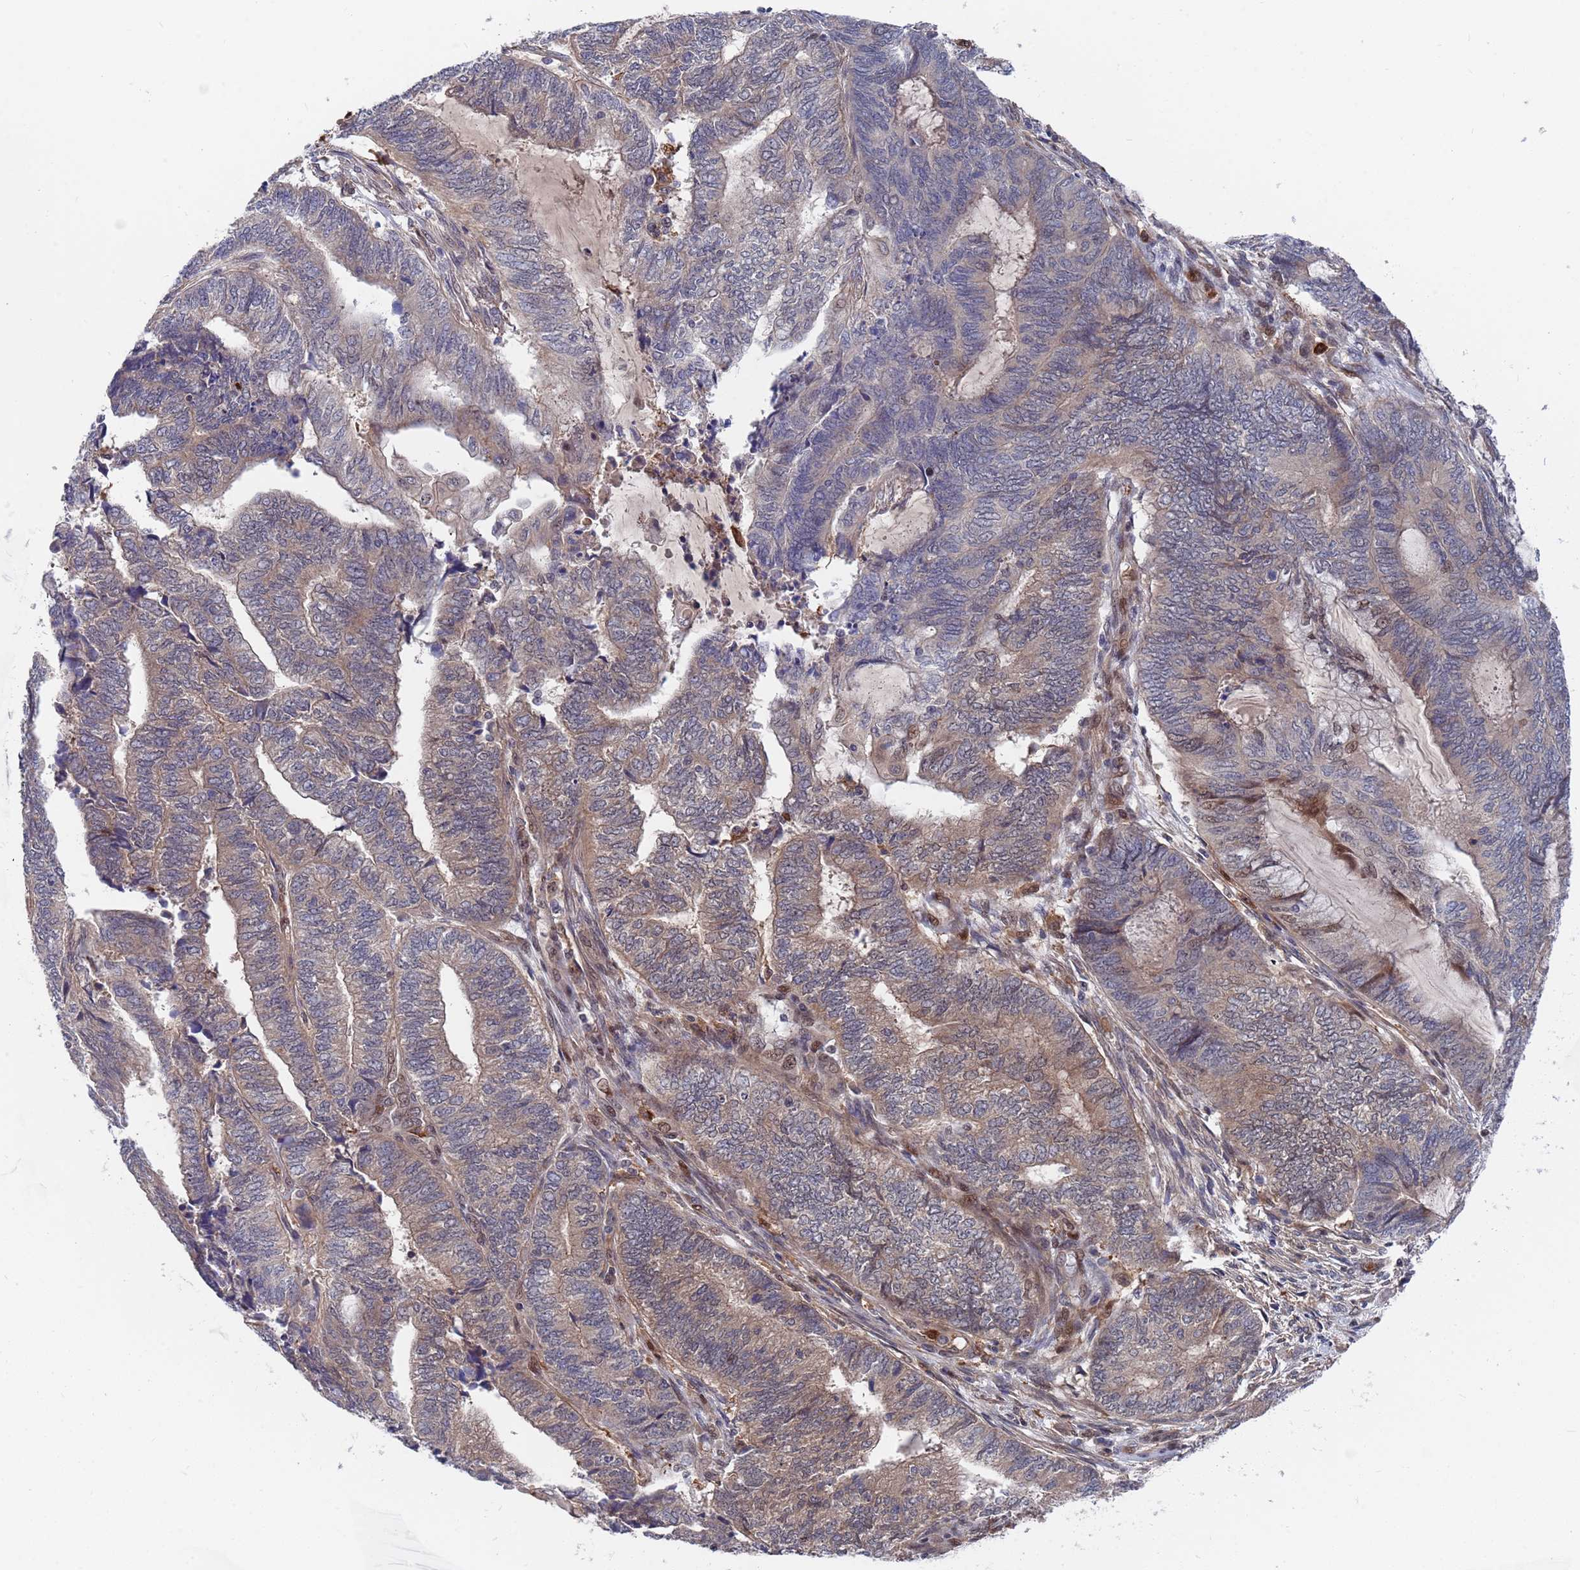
{"staining": {"intensity": "weak", "quantity": "<25%", "location": "cytoplasmic/membranous"}, "tissue": "endometrial cancer", "cell_type": "Tumor cells", "image_type": "cancer", "snomed": [{"axis": "morphology", "description": "Adenocarcinoma, NOS"}, {"axis": "topography", "description": "Uterus"}, {"axis": "topography", "description": "Endometrium"}], "caption": "Immunohistochemistry (IHC) histopathology image of neoplastic tissue: human endometrial adenocarcinoma stained with DAB (3,3'-diaminobenzidine) shows no significant protein expression in tumor cells.", "gene": "TMBIM6", "patient": {"sex": "female", "age": 70}}